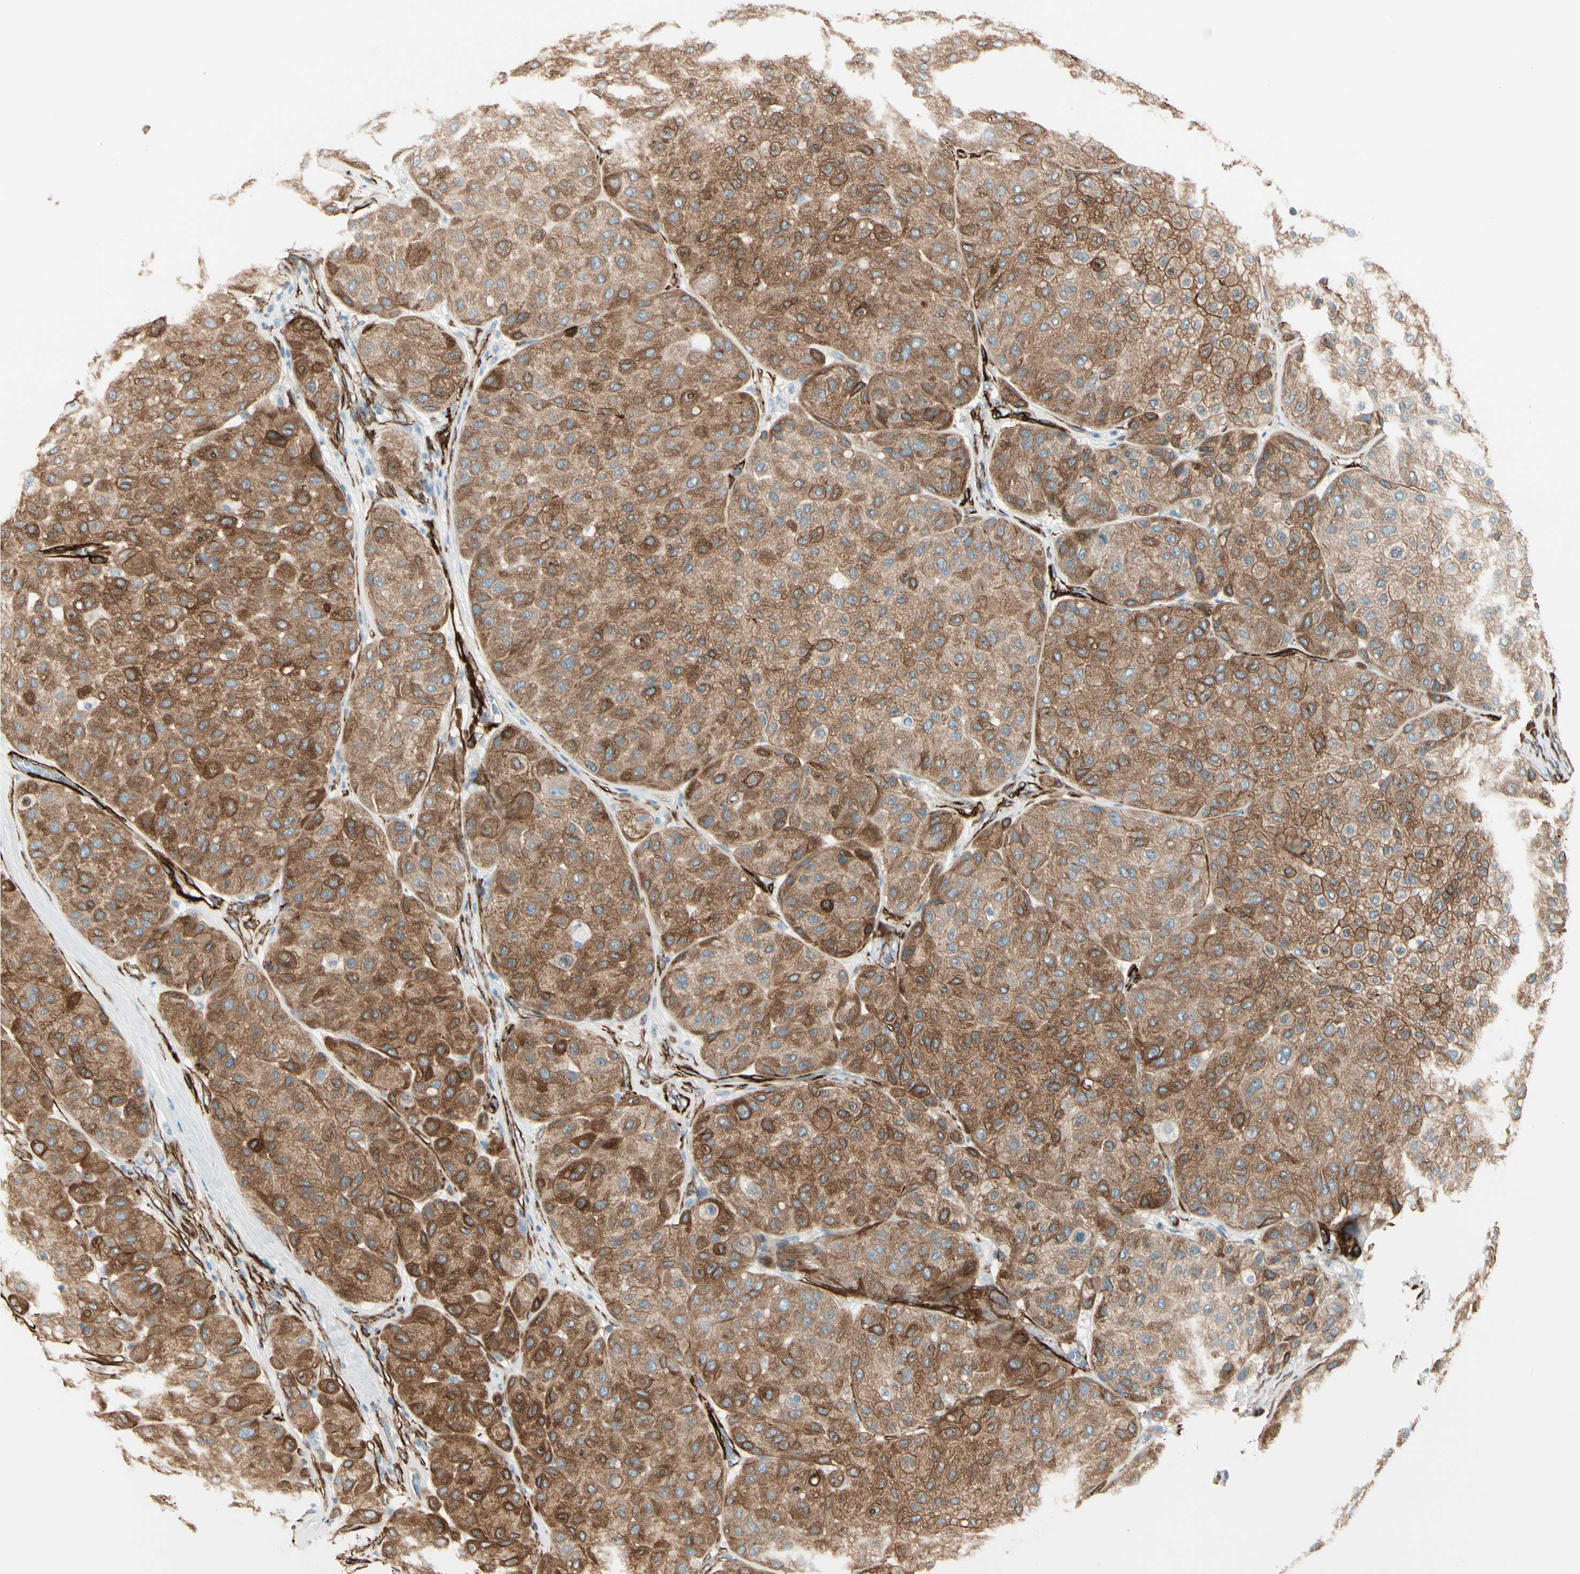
{"staining": {"intensity": "strong", "quantity": ">75%", "location": "cytoplasmic/membranous"}, "tissue": "melanoma", "cell_type": "Tumor cells", "image_type": "cancer", "snomed": [{"axis": "morphology", "description": "Normal tissue, NOS"}, {"axis": "morphology", "description": "Malignant melanoma, Metastatic site"}, {"axis": "topography", "description": "Skin"}], "caption": "Immunohistochemistry (DAB) staining of melanoma displays strong cytoplasmic/membranous protein expression in about >75% of tumor cells.", "gene": "CALD1", "patient": {"sex": "male", "age": 41}}